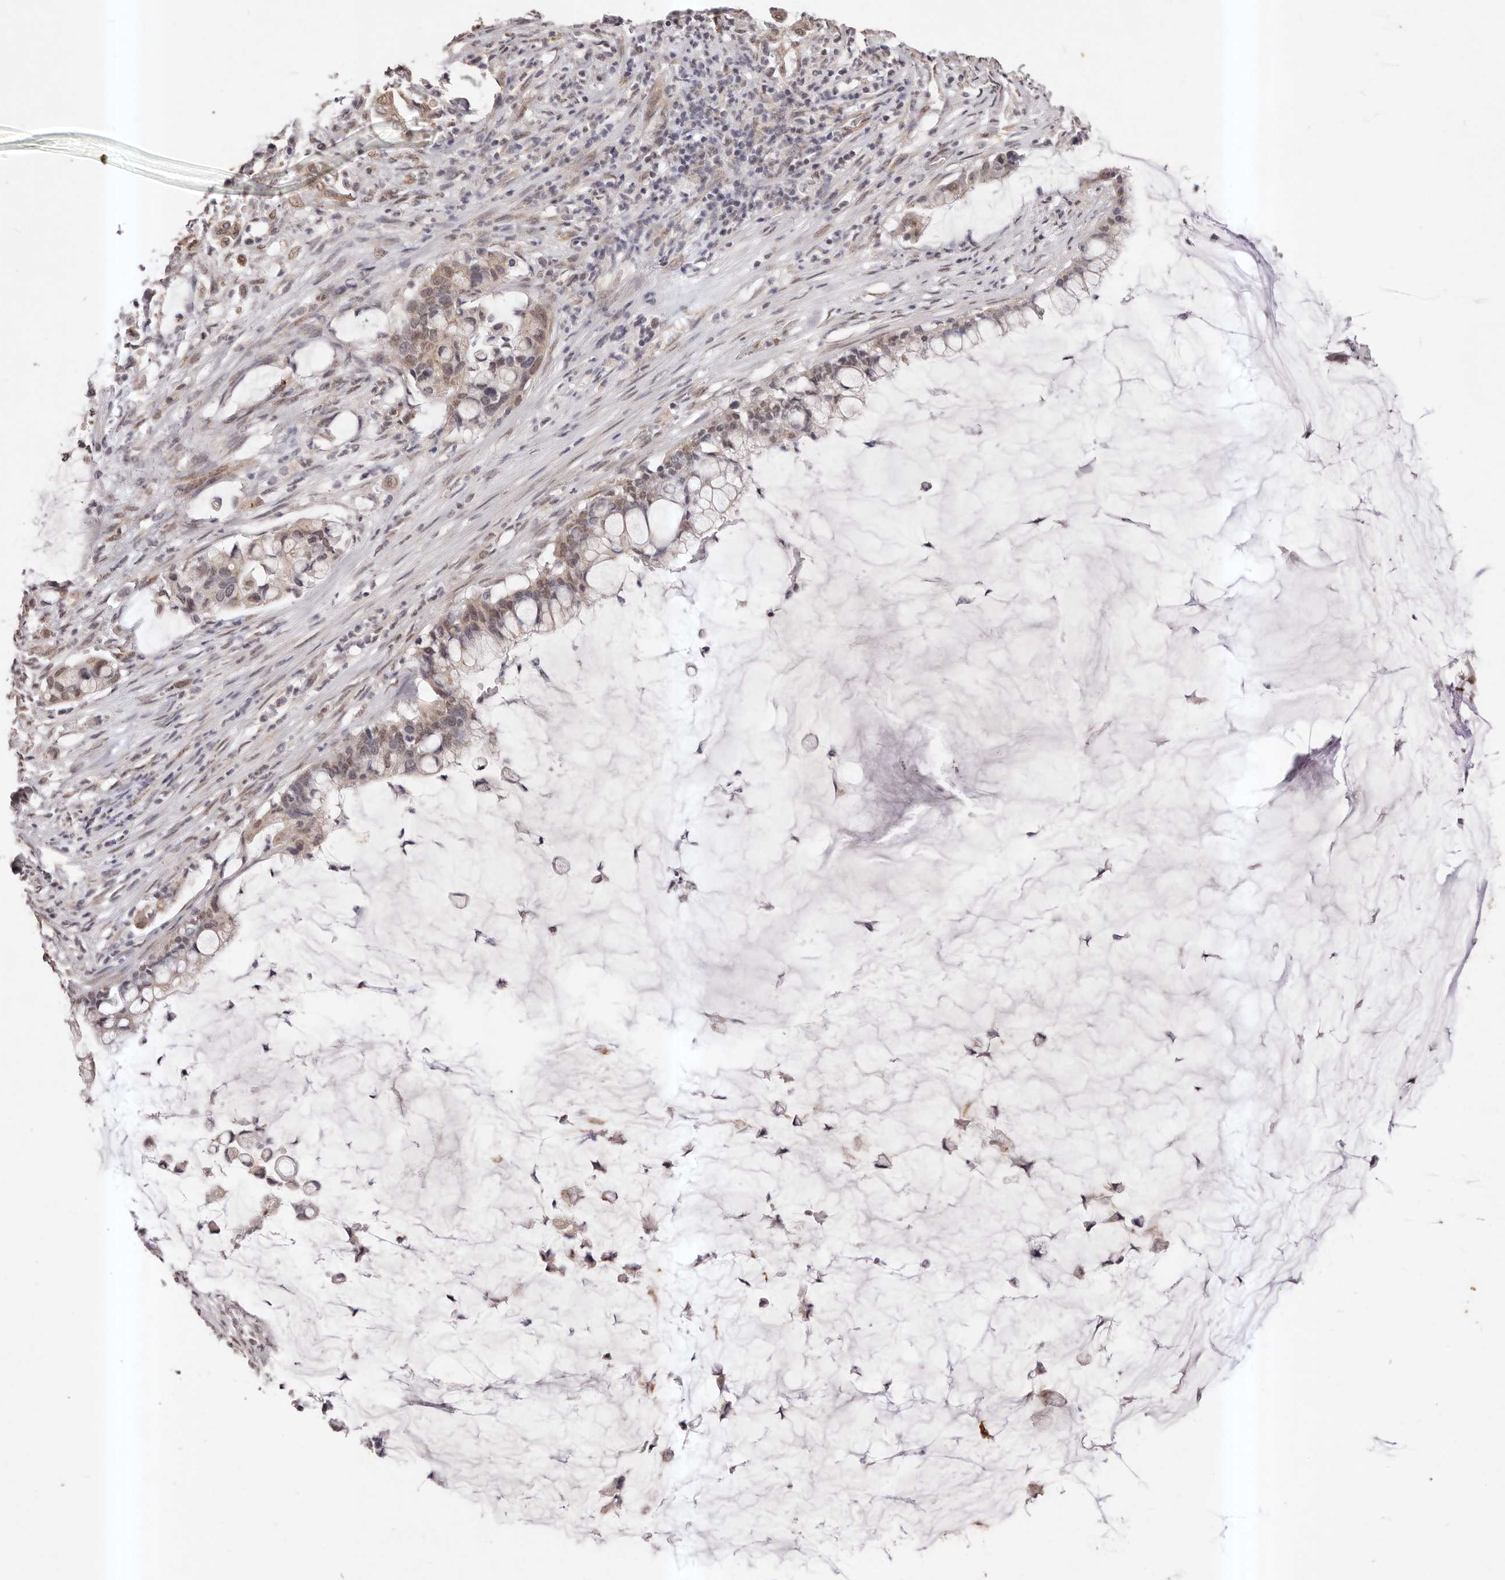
{"staining": {"intensity": "moderate", "quantity": "<25%", "location": "nuclear"}, "tissue": "pancreatic cancer", "cell_type": "Tumor cells", "image_type": "cancer", "snomed": [{"axis": "morphology", "description": "Adenocarcinoma, NOS"}, {"axis": "topography", "description": "Pancreas"}], "caption": "Pancreatic adenocarcinoma stained for a protein (brown) reveals moderate nuclear positive positivity in about <25% of tumor cells.", "gene": "RPS6KA5", "patient": {"sex": "male", "age": 41}}